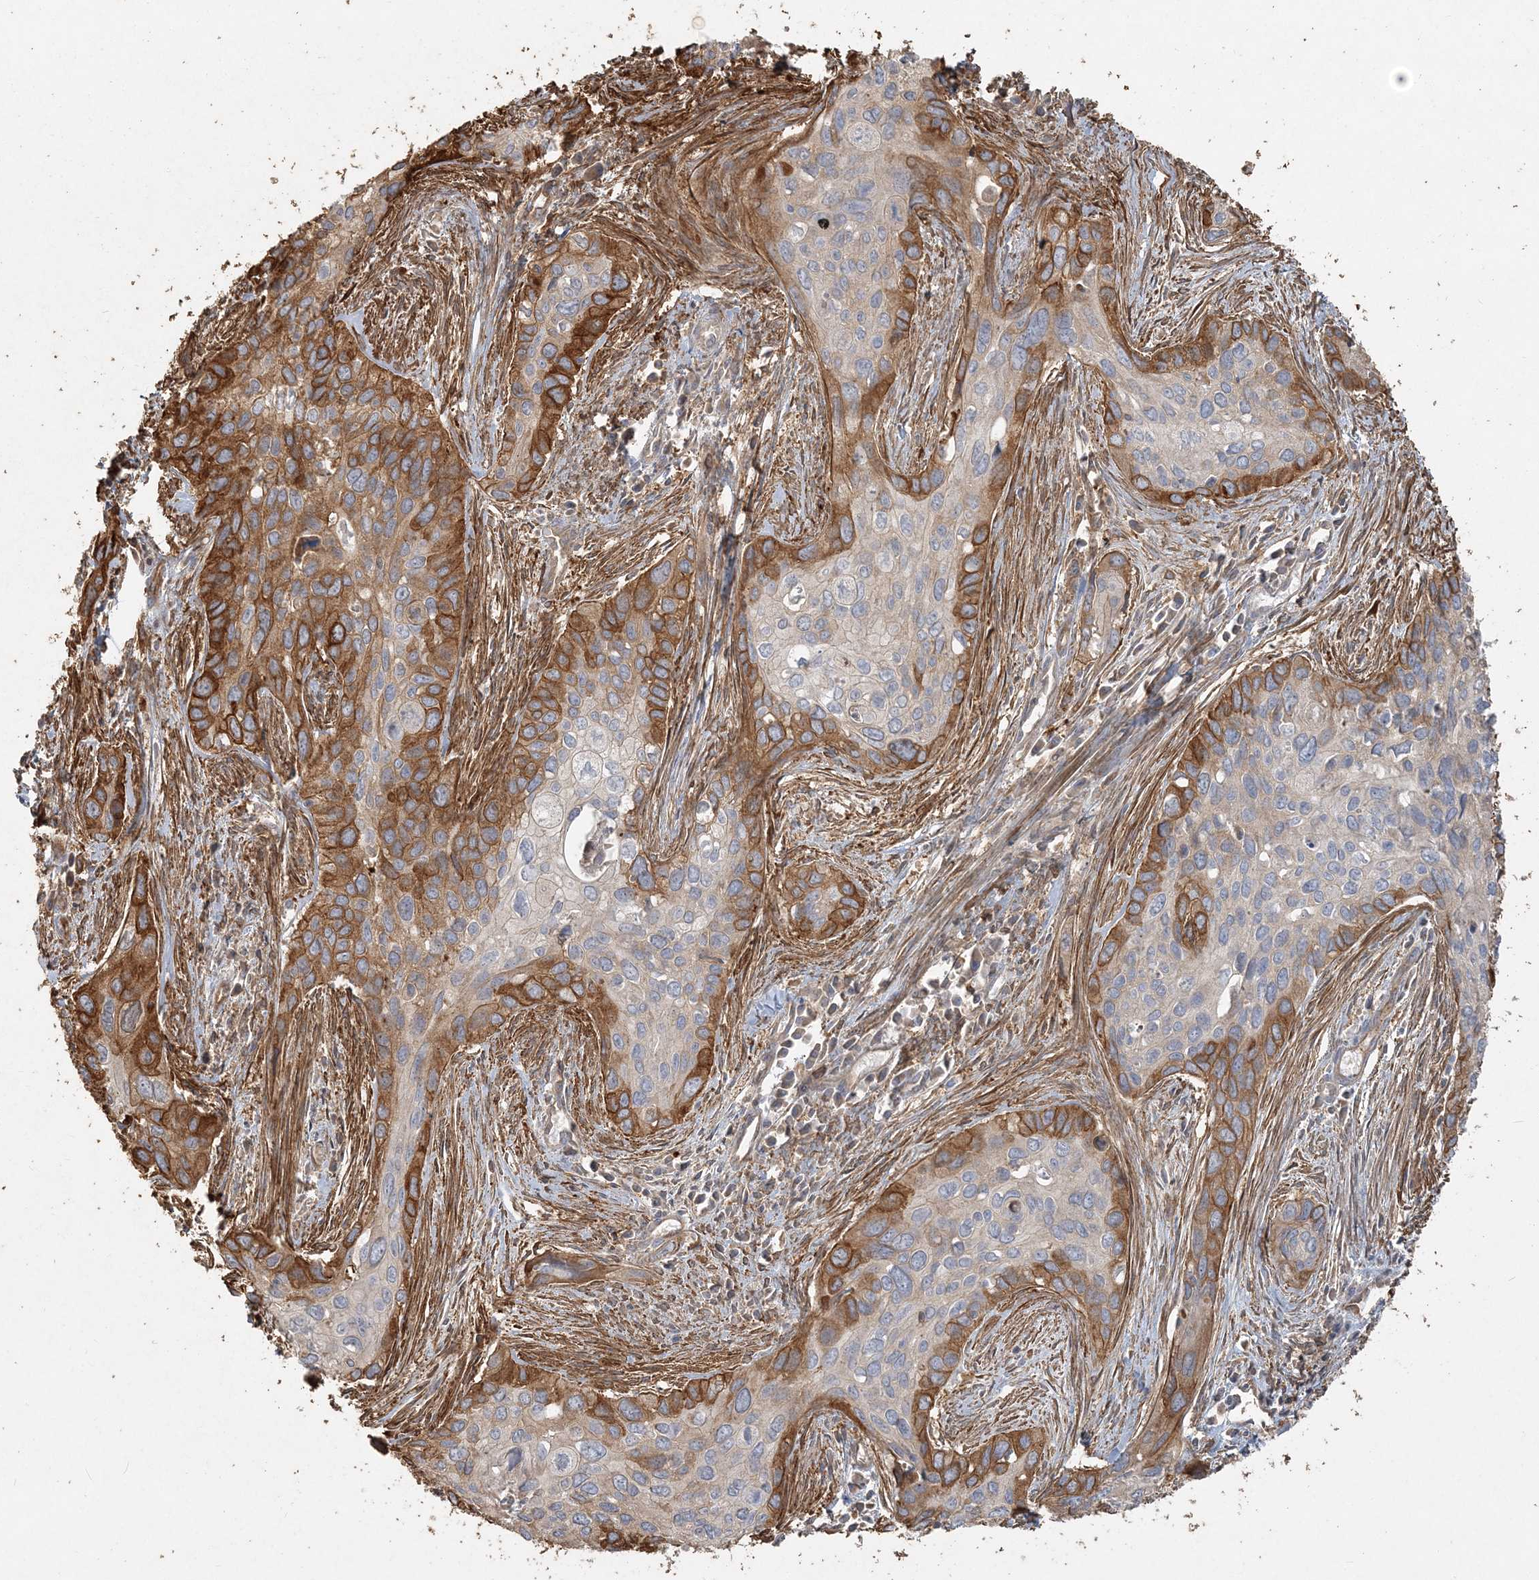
{"staining": {"intensity": "moderate", "quantity": "25%-75%", "location": "cytoplasmic/membranous"}, "tissue": "cervical cancer", "cell_type": "Tumor cells", "image_type": "cancer", "snomed": [{"axis": "morphology", "description": "Squamous cell carcinoma, NOS"}, {"axis": "topography", "description": "Cervix"}], "caption": "Immunohistochemistry histopathology image of human cervical cancer stained for a protein (brown), which exhibits medium levels of moderate cytoplasmic/membranous positivity in about 25%-75% of tumor cells.", "gene": "RNF145", "patient": {"sex": "female", "age": 55}}